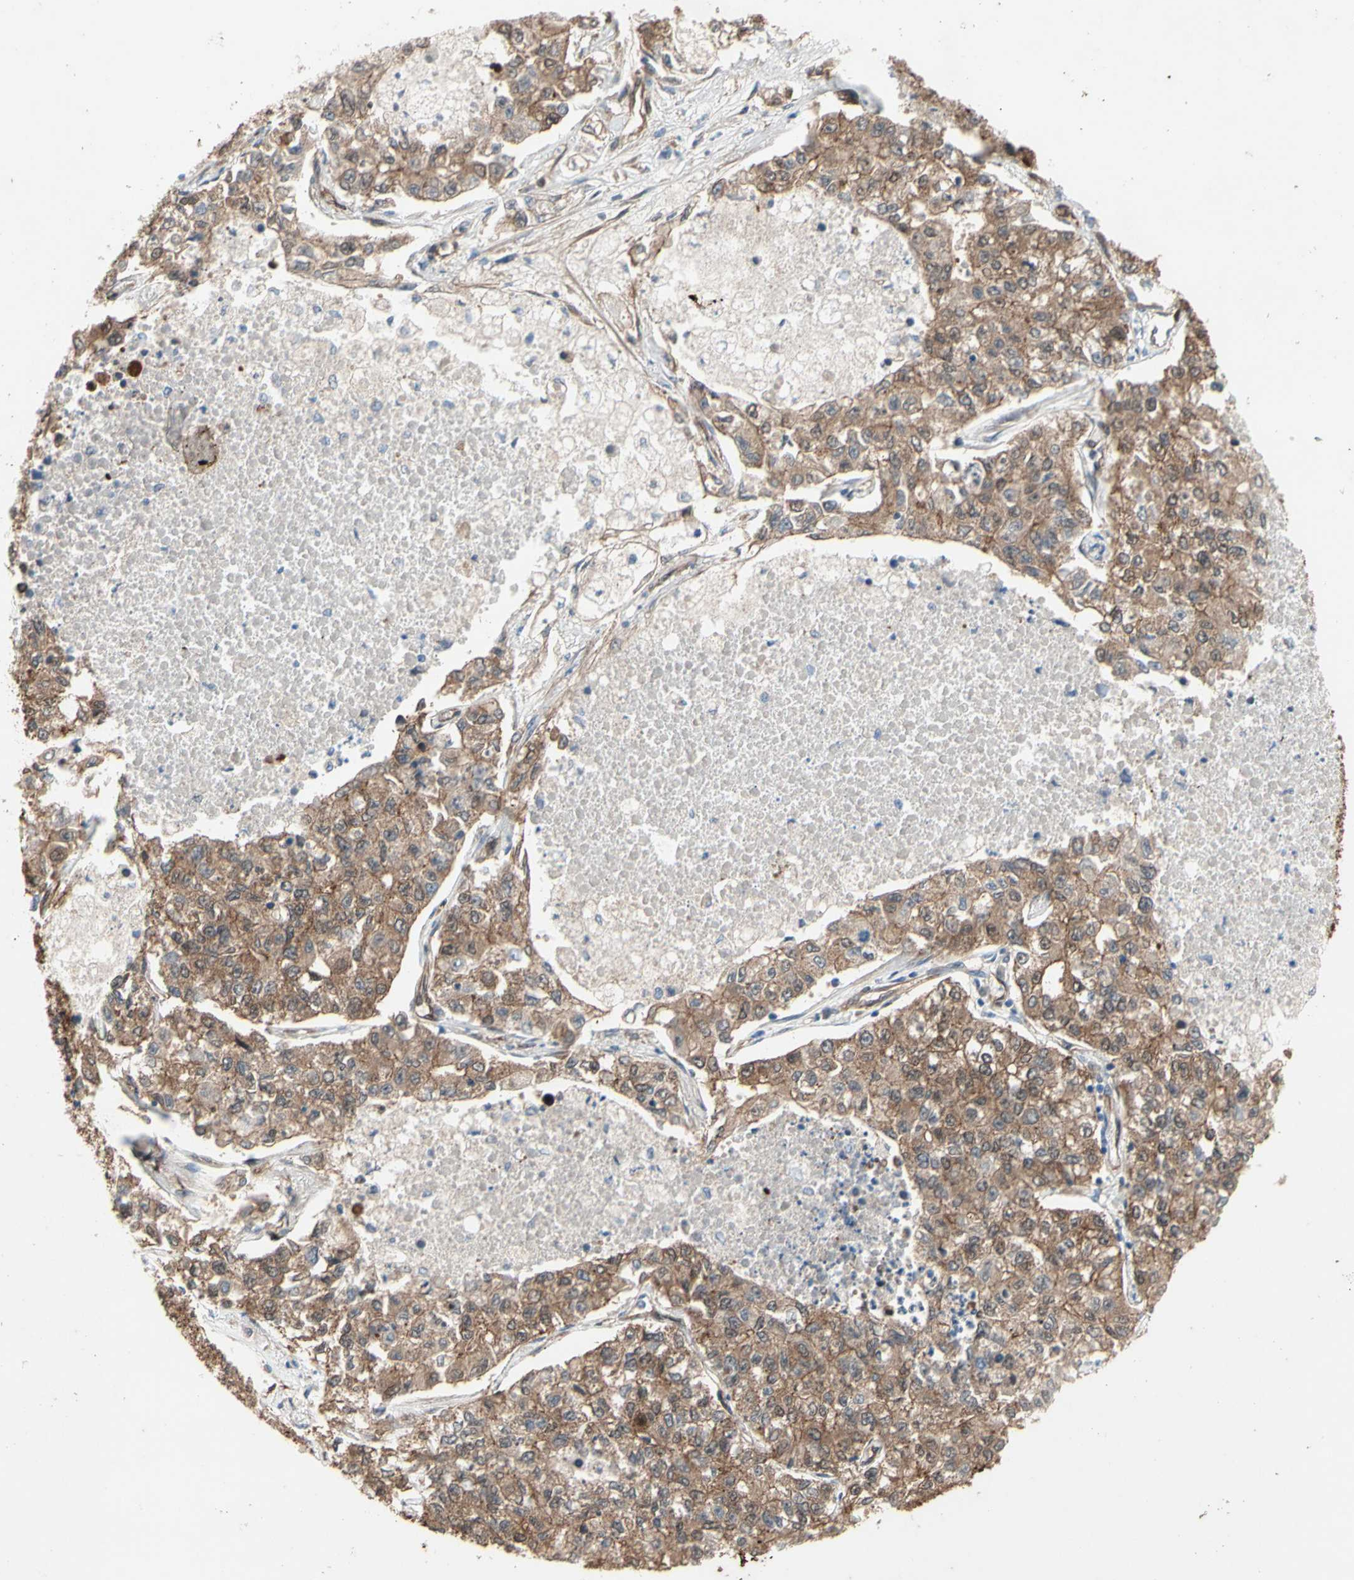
{"staining": {"intensity": "moderate", "quantity": ">75%", "location": "cytoplasmic/membranous"}, "tissue": "lung cancer", "cell_type": "Tumor cells", "image_type": "cancer", "snomed": [{"axis": "morphology", "description": "Adenocarcinoma, NOS"}, {"axis": "topography", "description": "Lung"}], "caption": "Moderate cytoplasmic/membranous staining is present in about >75% of tumor cells in lung adenocarcinoma. (DAB IHC, brown staining for protein, blue staining for nuclei).", "gene": "CTTNBP2", "patient": {"sex": "male", "age": 49}}